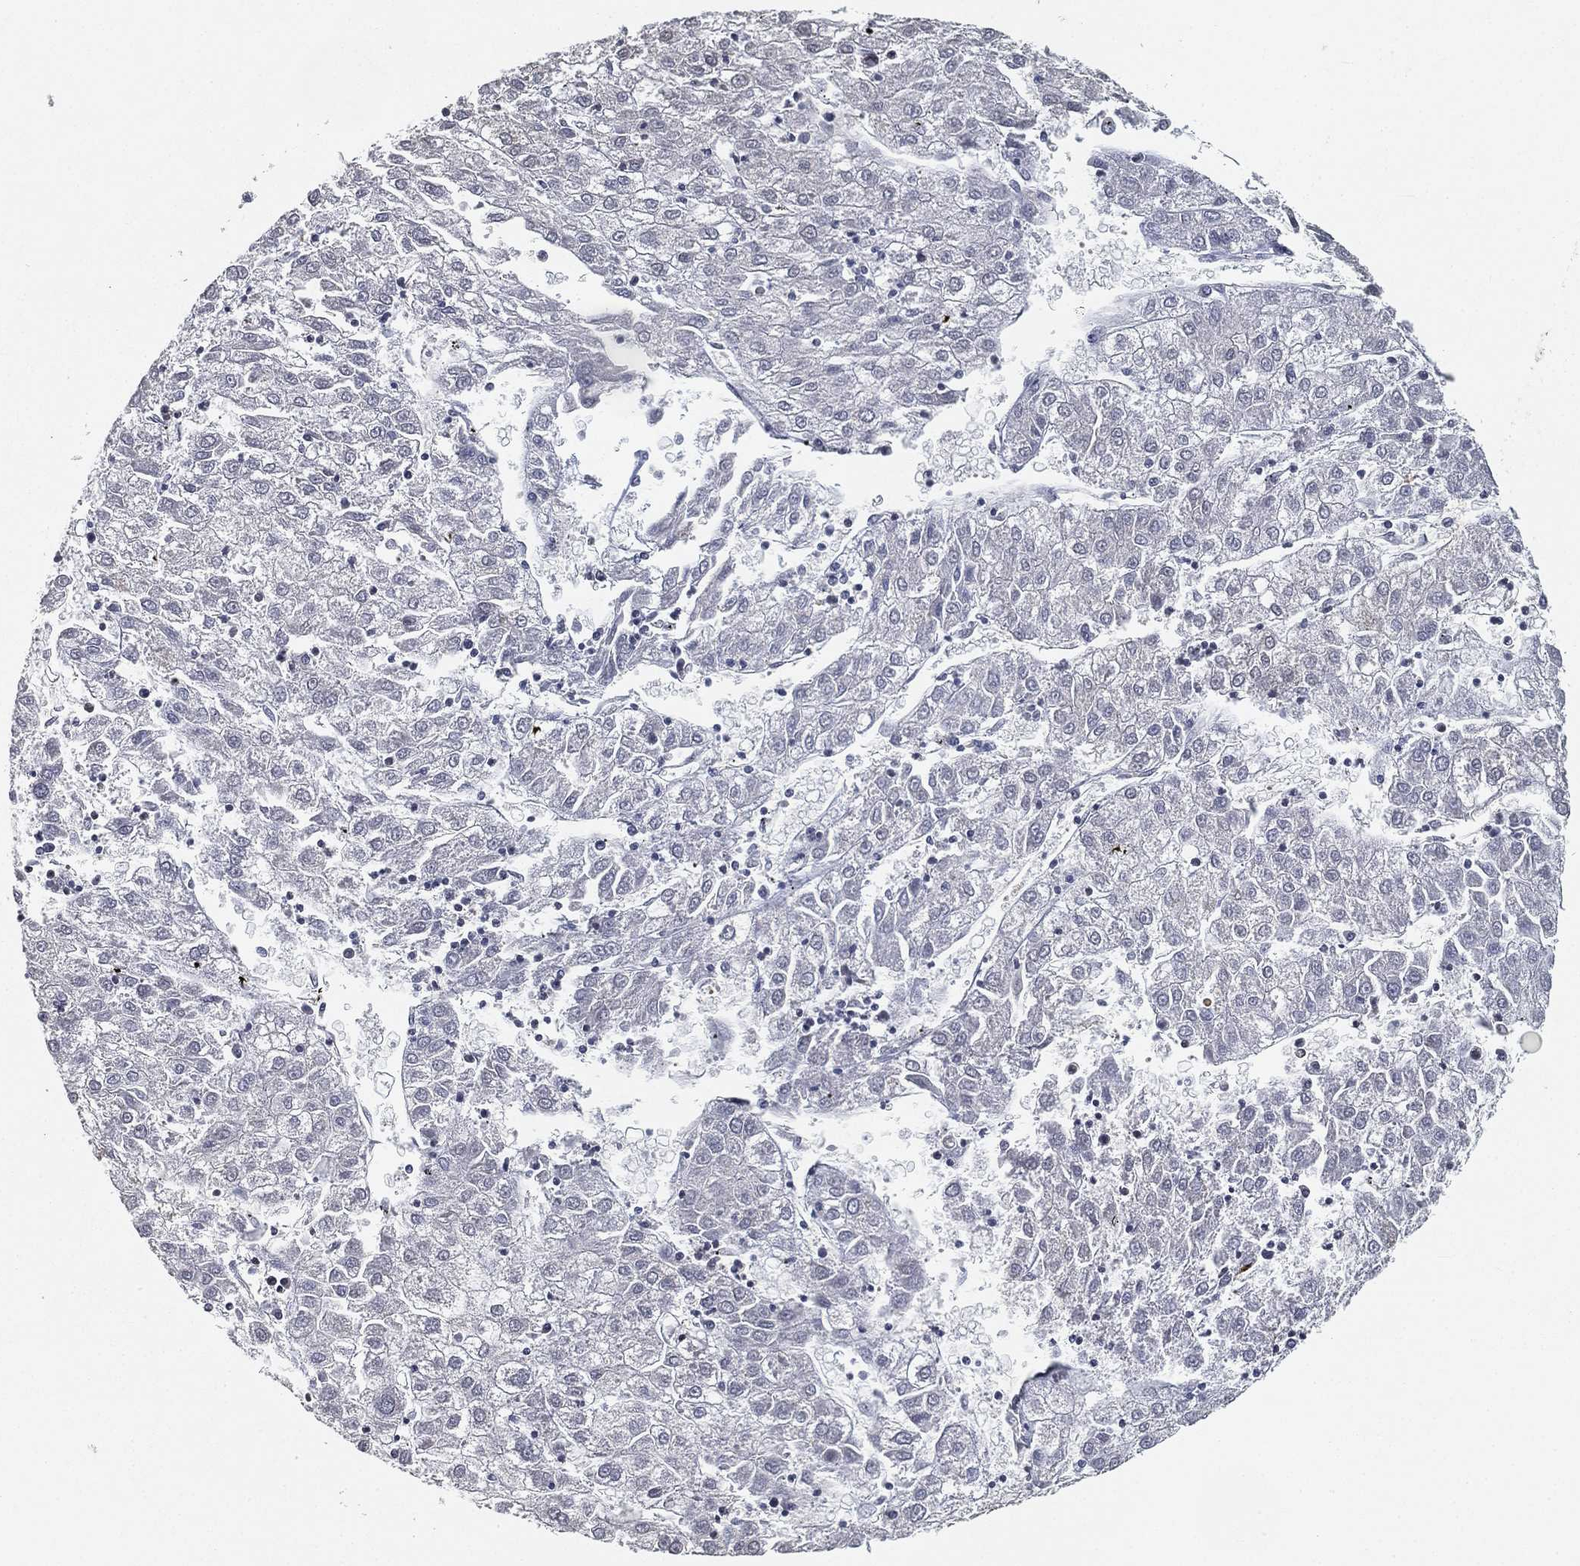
{"staining": {"intensity": "negative", "quantity": "none", "location": "none"}, "tissue": "liver cancer", "cell_type": "Tumor cells", "image_type": "cancer", "snomed": [{"axis": "morphology", "description": "Carcinoma, Hepatocellular, NOS"}, {"axis": "topography", "description": "Liver"}], "caption": "Immunohistochemistry (IHC) of human liver cancer (hepatocellular carcinoma) demonstrates no staining in tumor cells.", "gene": "RSRC2", "patient": {"sex": "male", "age": 72}}